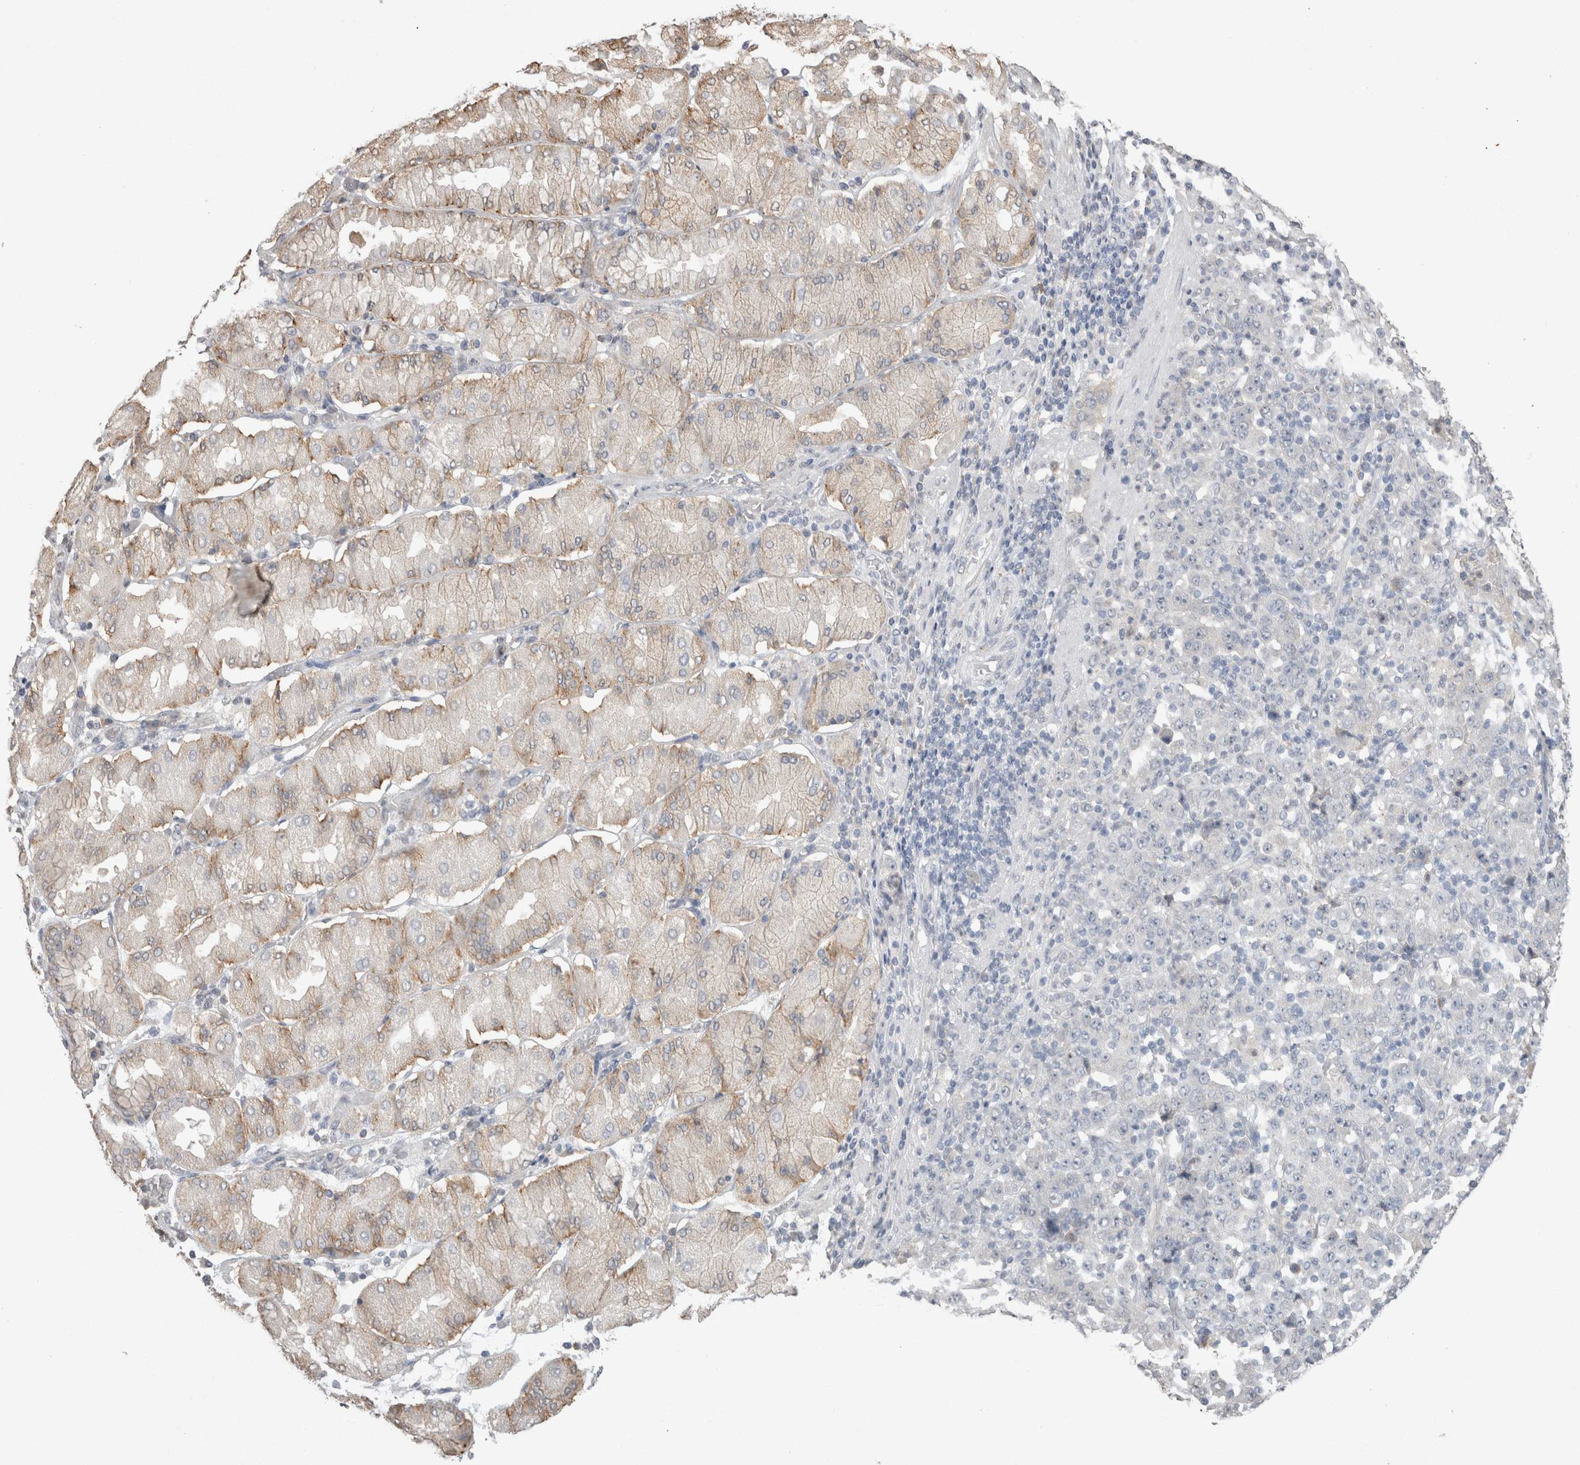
{"staining": {"intensity": "negative", "quantity": "none", "location": "none"}, "tissue": "stomach cancer", "cell_type": "Tumor cells", "image_type": "cancer", "snomed": [{"axis": "morphology", "description": "Normal tissue, NOS"}, {"axis": "morphology", "description": "Adenocarcinoma, NOS"}, {"axis": "topography", "description": "Stomach, upper"}, {"axis": "topography", "description": "Stomach"}], "caption": "High magnification brightfield microscopy of adenocarcinoma (stomach) stained with DAB (brown) and counterstained with hematoxylin (blue): tumor cells show no significant staining.", "gene": "NAALADL2", "patient": {"sex": "male", "age": 59}}